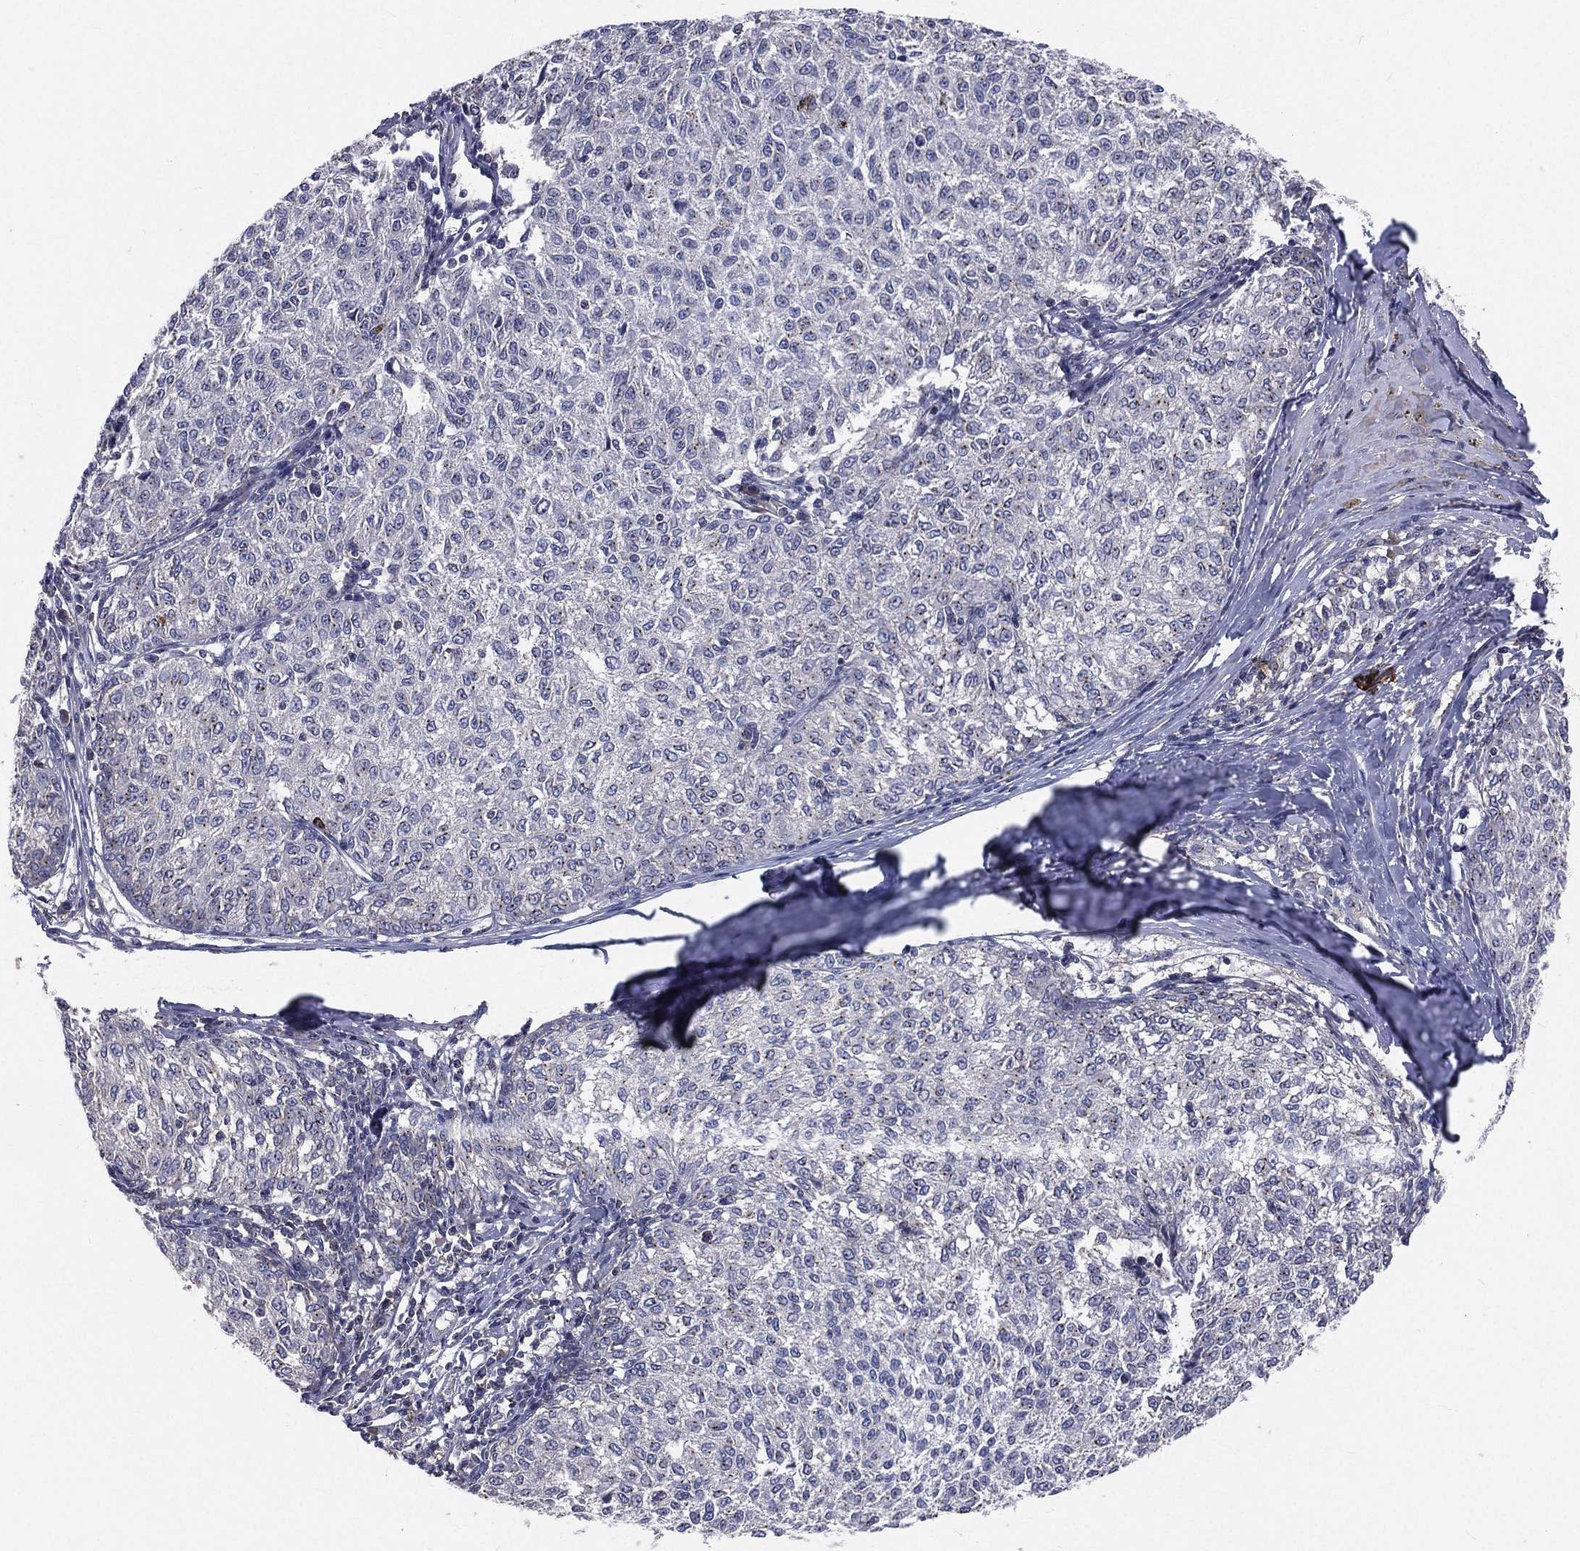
{"staining": {"intensity": "weak", "quantity": "<25%", "location": "cytoplasmic/membranous"}, "tissue": "melanoma", "cell_type": "Tumor cells", "image_type": "cancer", "snomed": [{"axis": "morphology", "description": "Malignant melanoma, NOS"}, {"axis": "topography", "description": "Skin"}], "caption": "DAB immunohistochemical staining of human melanoma displays no significant positivity in tumor cells.", "gene": "CROCC", "patient": {"sex": "female", "age": 72}}